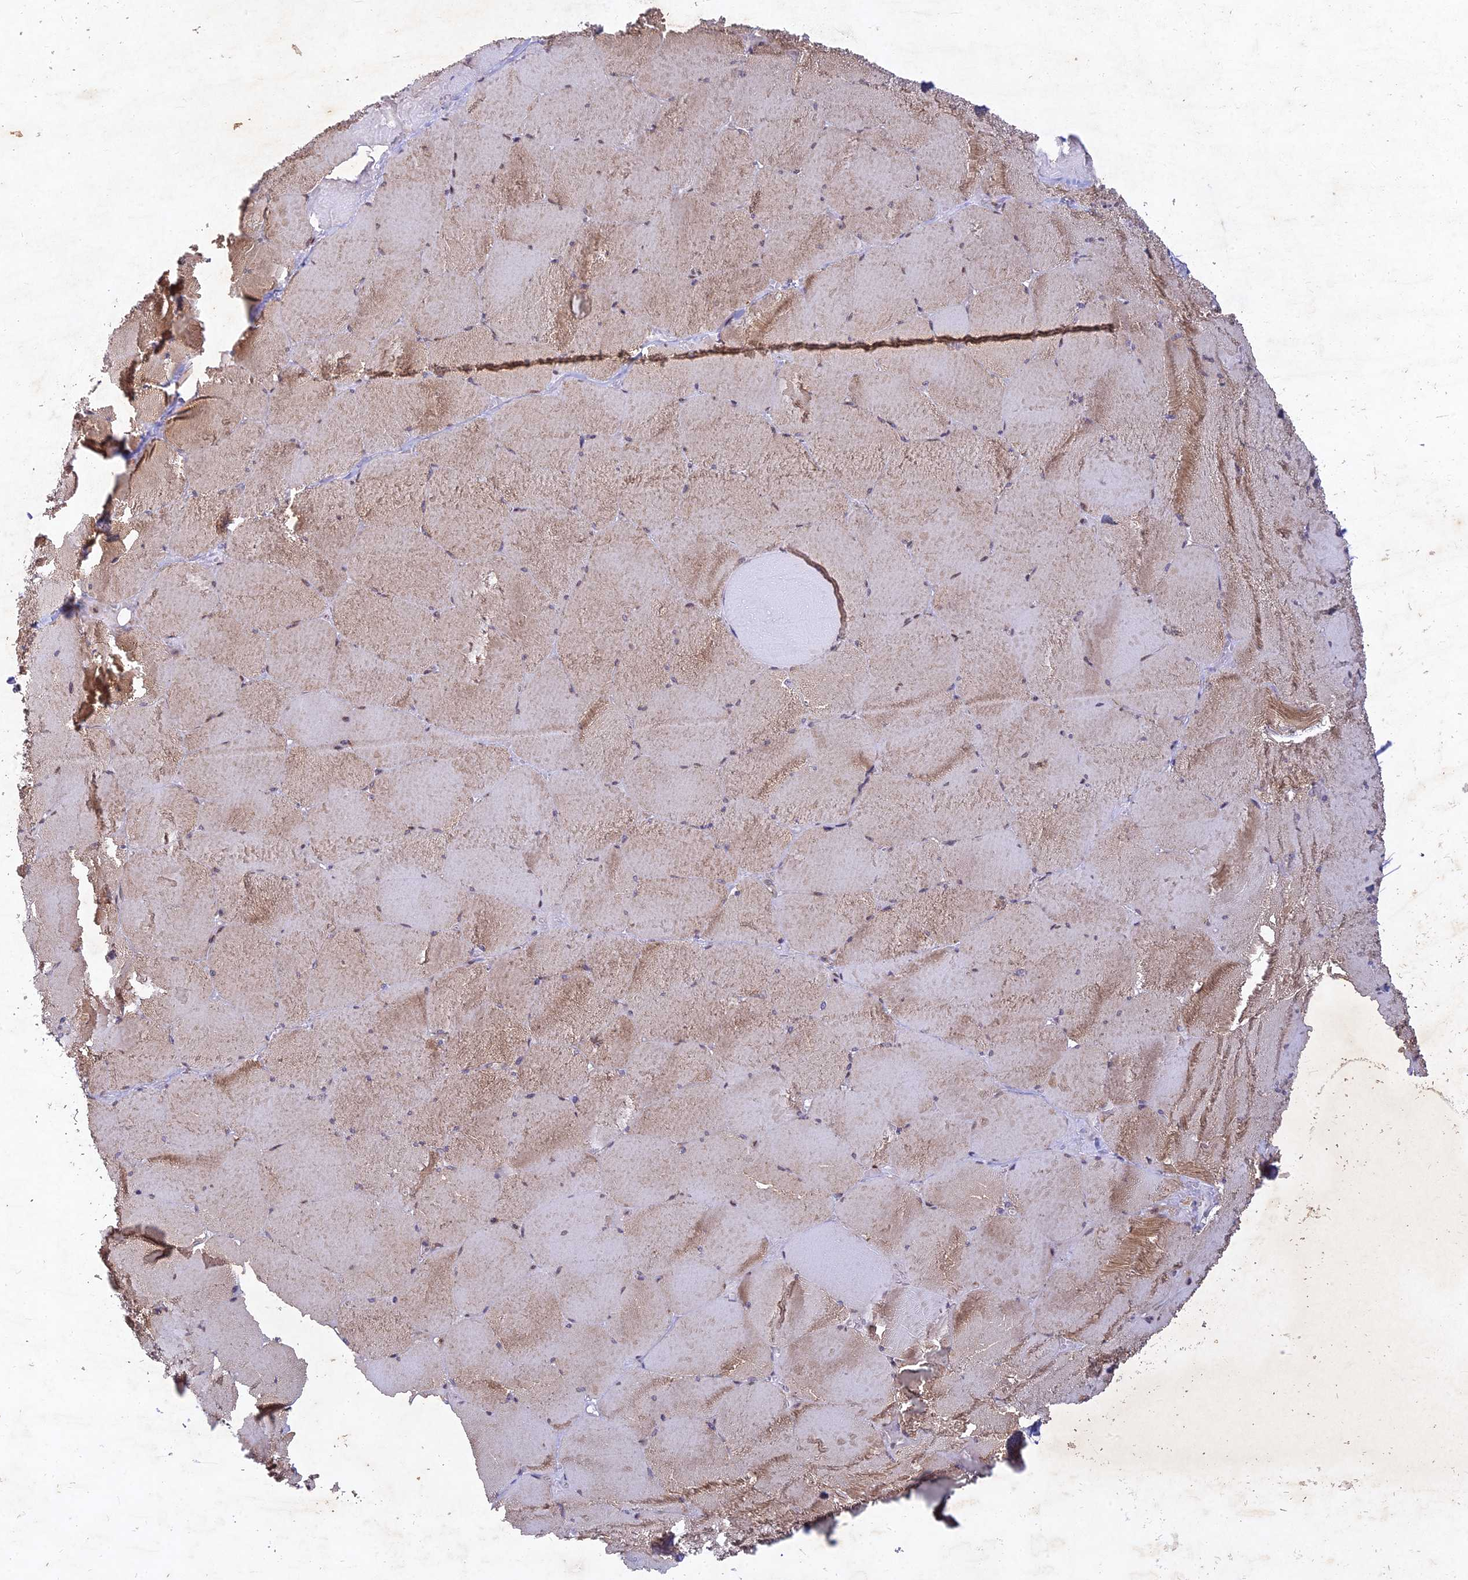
{"staining": {"intensity": "moderate", "quantity": "25%-75%", "location": "cytoplasmic/membranous"}, "tissue": "skeletal muscle", "cell_type": "Myocytes", "image_type": "normal", "snomed": [{"axis": "morphology", "description": "Normal tissue, NOS"}, {"axis": "topography", "description": "Skeletal muscle"}, {"axis": "topography", "description": "Head-Neck"}], "caption": "About 25%-75% of myocytes in benign human skeletal muscle exhibit moderate cytoplasmic/membranous protein expression as visualized by brown immunohistochemical staining.", "gene": "RELCH", "patient": {"sex": "male", "age": 66}}